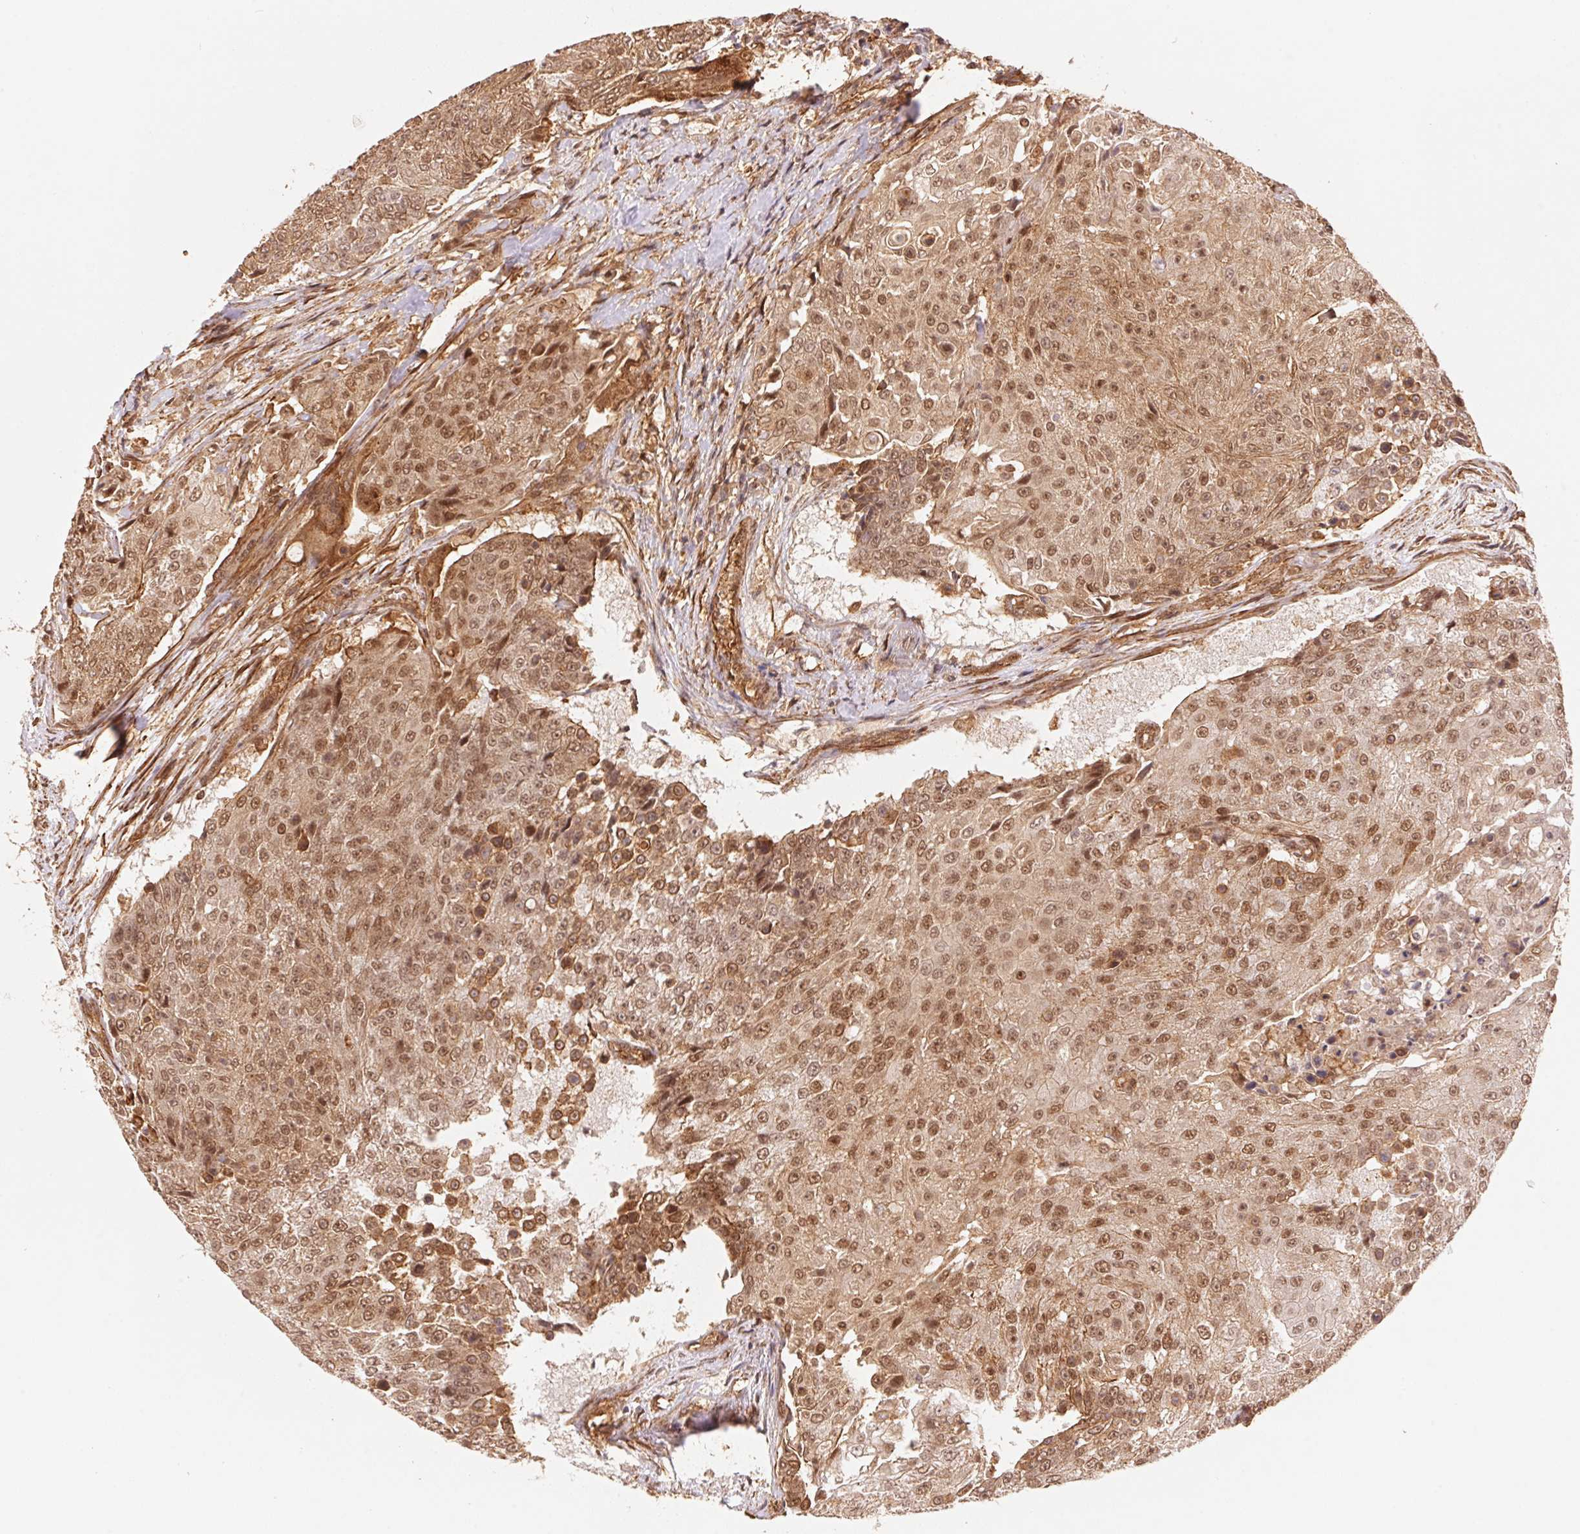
{"staining": {"intensity": "moderate", "quantity": ">75%", "location": "cytoplasmic/membranous,nuclear"}, "tissue": "urothelial cancer", "cell_type": "Tumor cells", "image_type": "cancer", "snomed": [{"axis": "morphology", "description": "Urothelial carcinoma, High grade"}, {"axis": "topography", "description": "Urinary bladder"}], "caption": "The histopathology image demonstrates a brown stain indicating the presence of a protein in the cytoplasmic/membranous and nuclear of tumor cells in urothelial carcinoma (high-grade).", "gene": "TNIP2", "patient": {"sex": "female", "age": 63}}